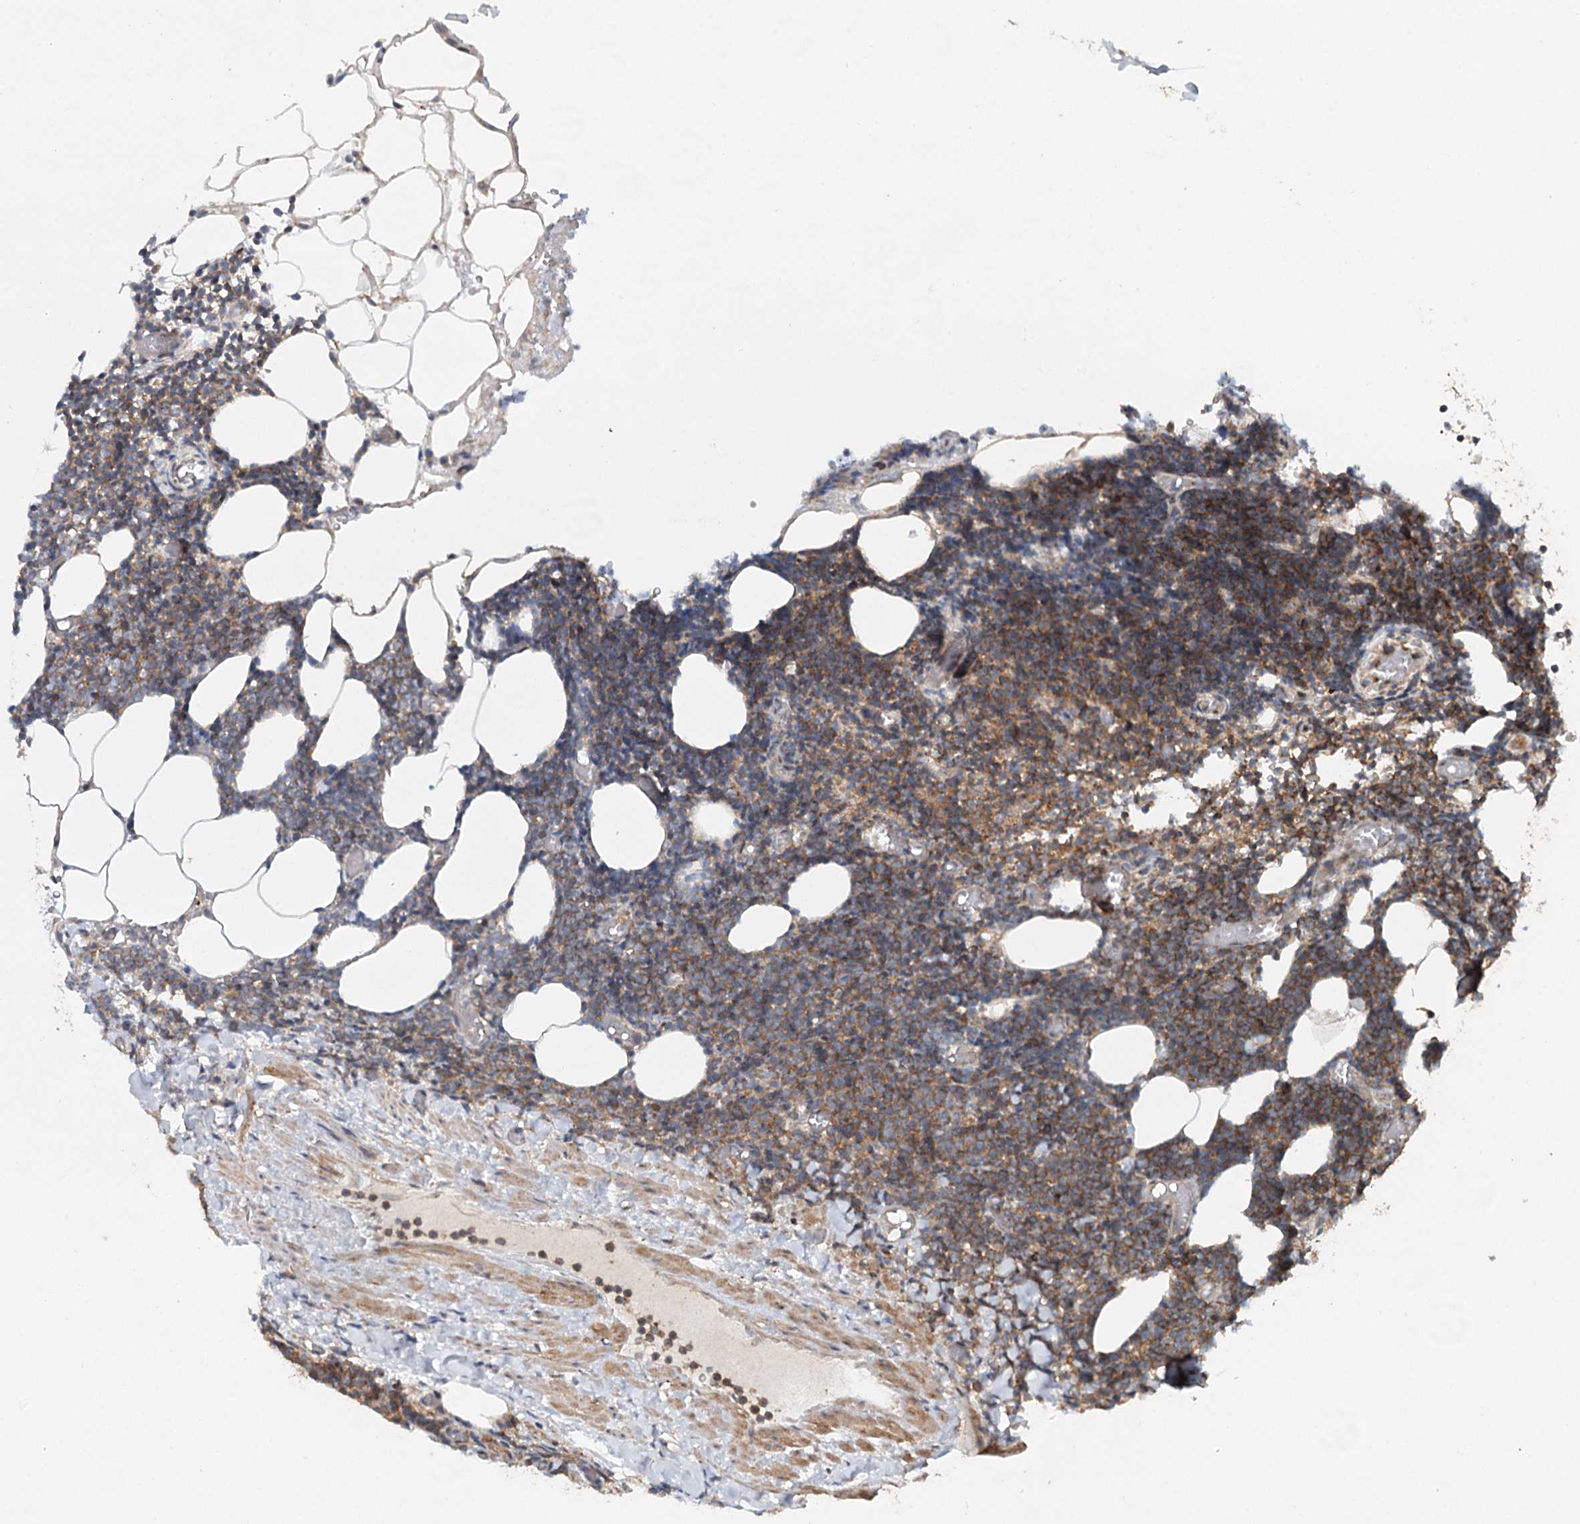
{"staining": {"intensity": "moderate", "quantity": "25%-75%", "location": "cytoplasmic/membranous"}, "tissue": "lymphoma", "cell_type": "Tumor cells", "image_type": "cancer", "snomed": [{"axis": "morphology", "description": "Malignant lymphoma, non-Hodgkin's type, Low grade"}, {"axis": "topography", "description": "Lymph node"}], "caption": "This is an image of immunohistochemistry staining of low-grade malignant lymphoma, non-Hodgkin's type, which shows moderate staining in the cytoplasmic/membranous of tumor cells.", "gene": "C12orf4", "patient": {"sex": "male", "age": 66}}